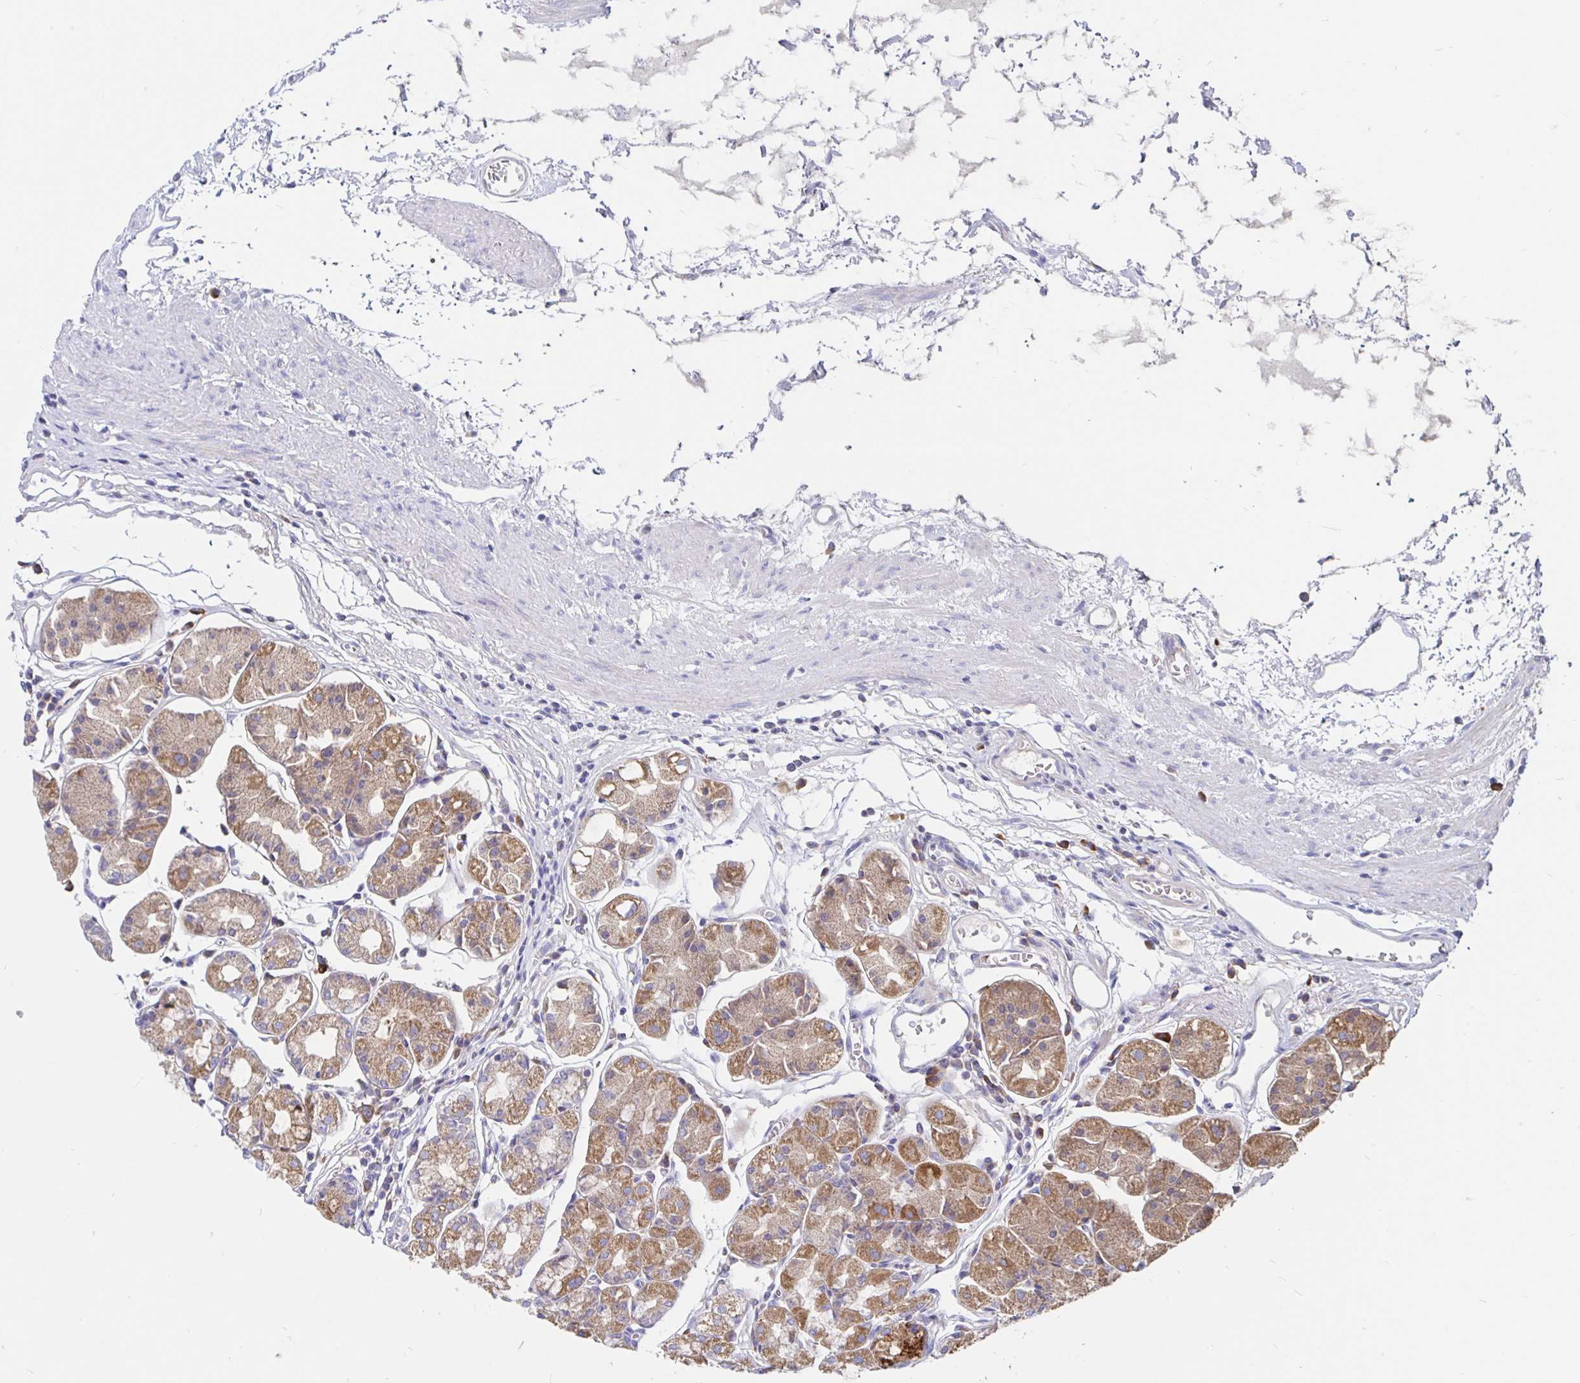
{"staining": {"intensity": "strong", "quantity": "25%-75%", "location": "cytoplasmic/membranous"}, "tissue": "stomach", "cell_type": "Glandular cells", "image_type": "normal", "snomed": [{"axis": "morphology", "description": "Normal tissue, NOS"}, {"axis": "topography", "description": "Stomach"}], "caption": "Immunohistochemistry (DAB (3,3'-diaminobenzidine)) staining of normal stomach displays strong cytoplasmic/membranous protein positivity in about 25%-75% of glandular cells.", "gene": "PRDX3", "patient": {"sex": "male", "age": 55}}